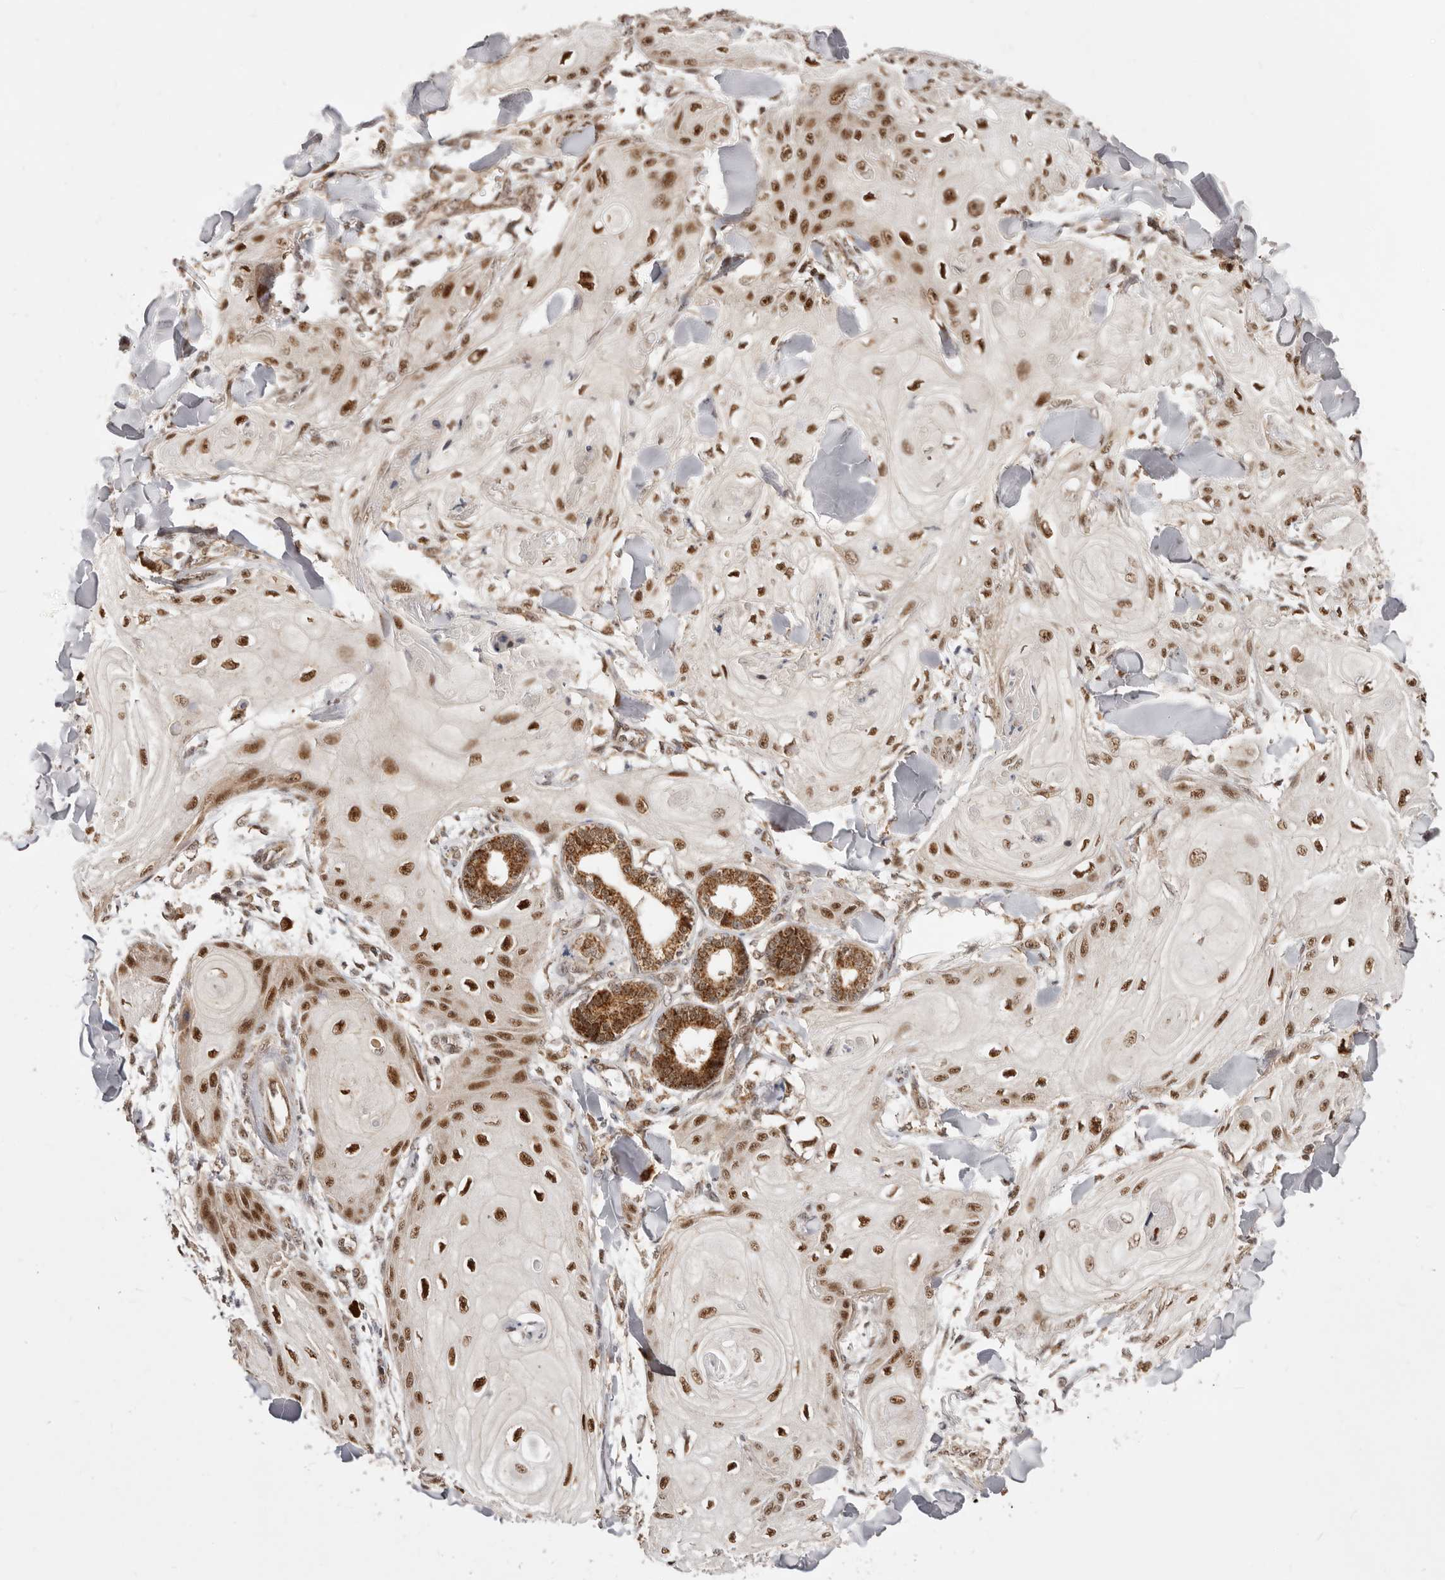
{"staining": {"intensity": "strong", "quantity": ">75%", "location": "nuclear"}, "tissue": "skin cancer", "cell_type": "Tumor cells", "image_type": "cancer", "snomed": [{"axis": "morphology", "description": "Squamous cell carcinoma, NOS"}, {"axis": "topography", "description": "Skin"}], "caption": "This image demonstrates IHC staining of skin cancer (squamous cell carcinoma), with high strong nuclear positivity in approximately >75% of tumor cells.", "gene": "SEC14L1", "patient": {"sex": "male", "age": 74}}